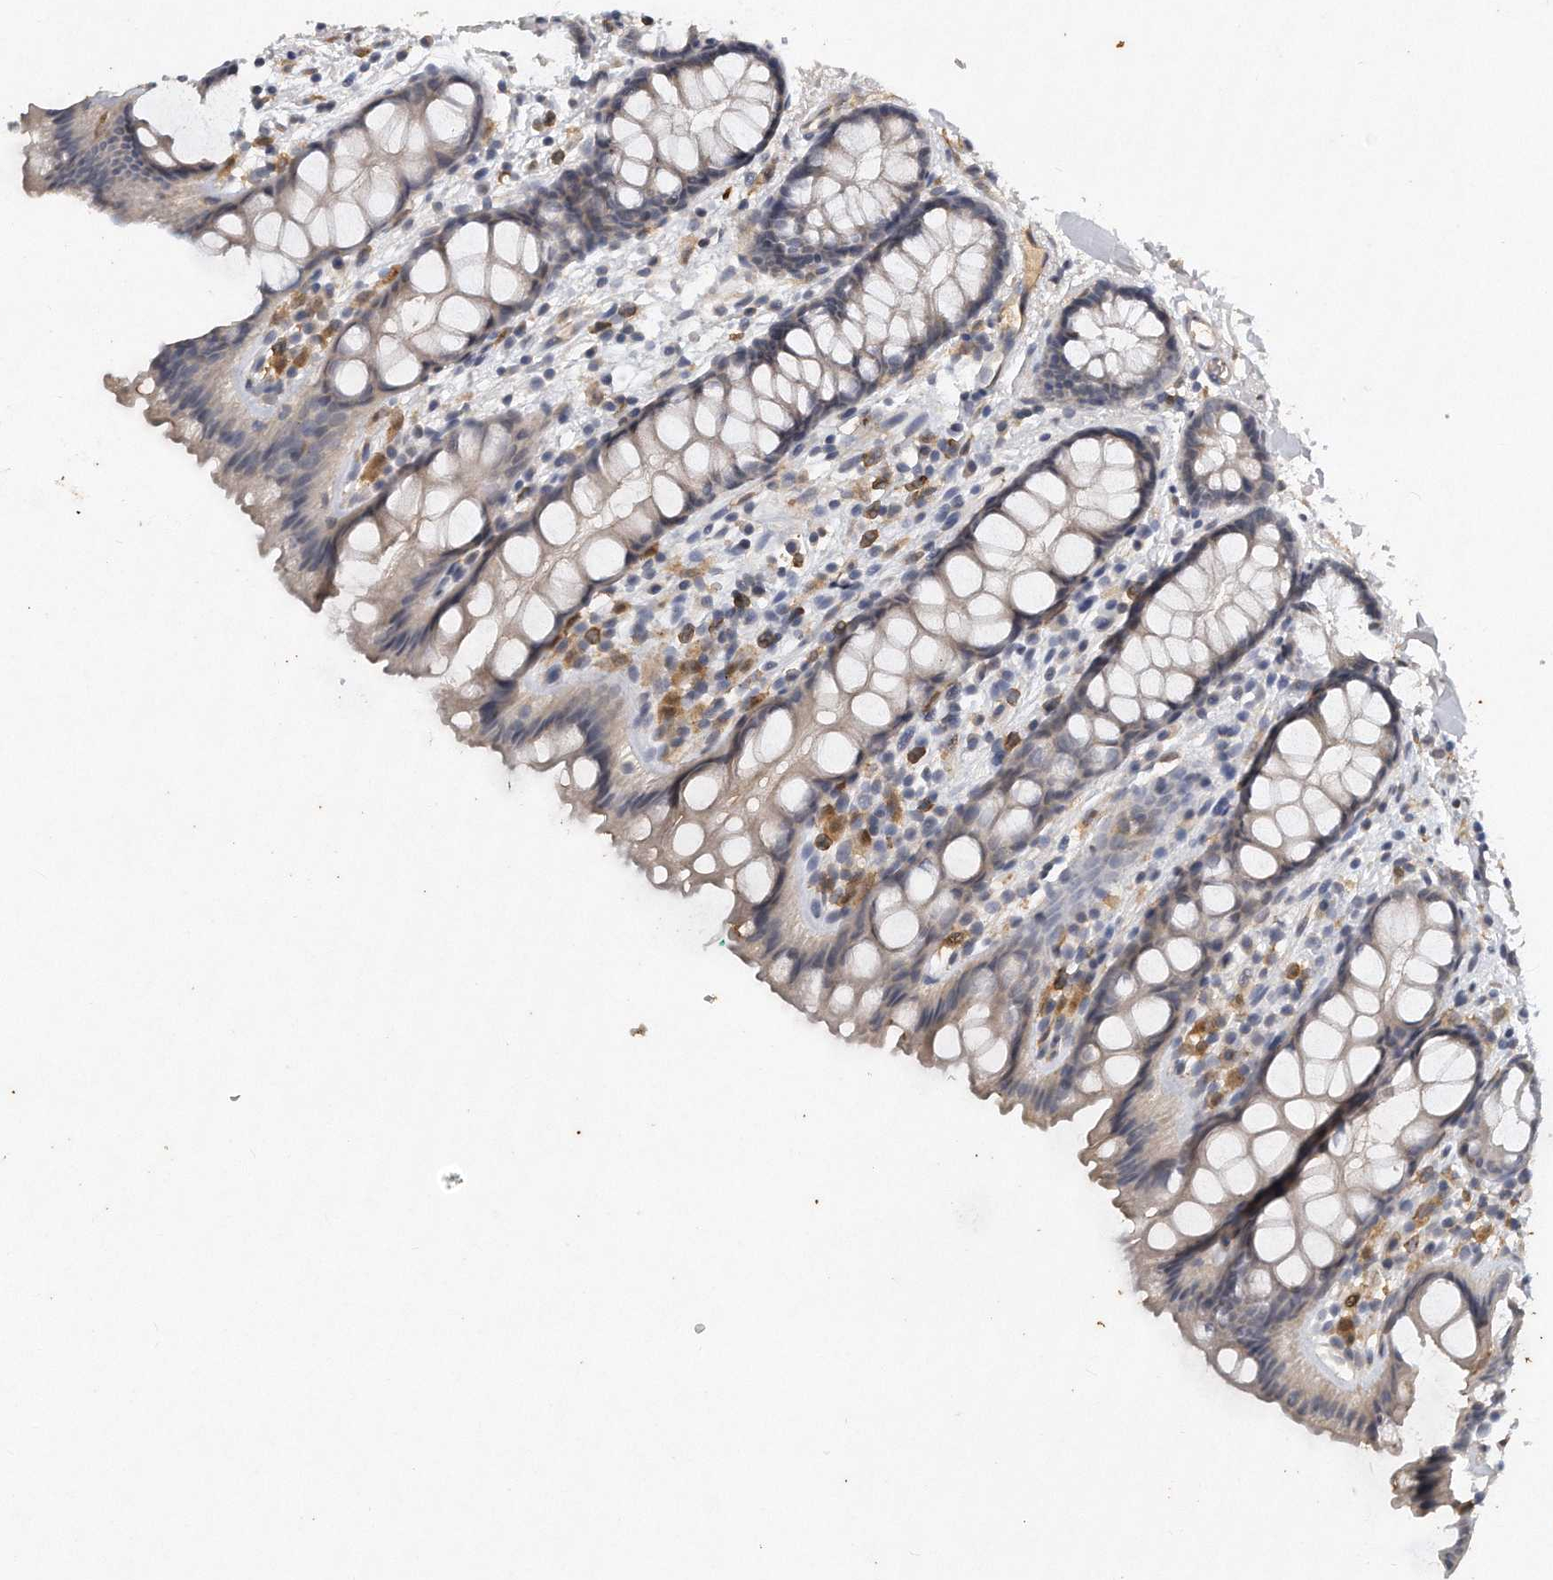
{"staining": {"intensity": "negative", "quantity": "none", "location": "none"}, "tissue": "rectum", "cell_type": "Glandular cells", "image_type": "normal", "snomed": [{"axis": "morphology", "description": "Normal tissue, NOS"}, {"axis": "topography", "description": "Rectum"}], "caption": "Immunohistochemistry (IHC) photomicrograph of normal rectum stained for a protein (brown), which demonstrates no positivity in glandular cells.", "gene": "CAMK1", "patient": {"sex": "female", "age": 65}}